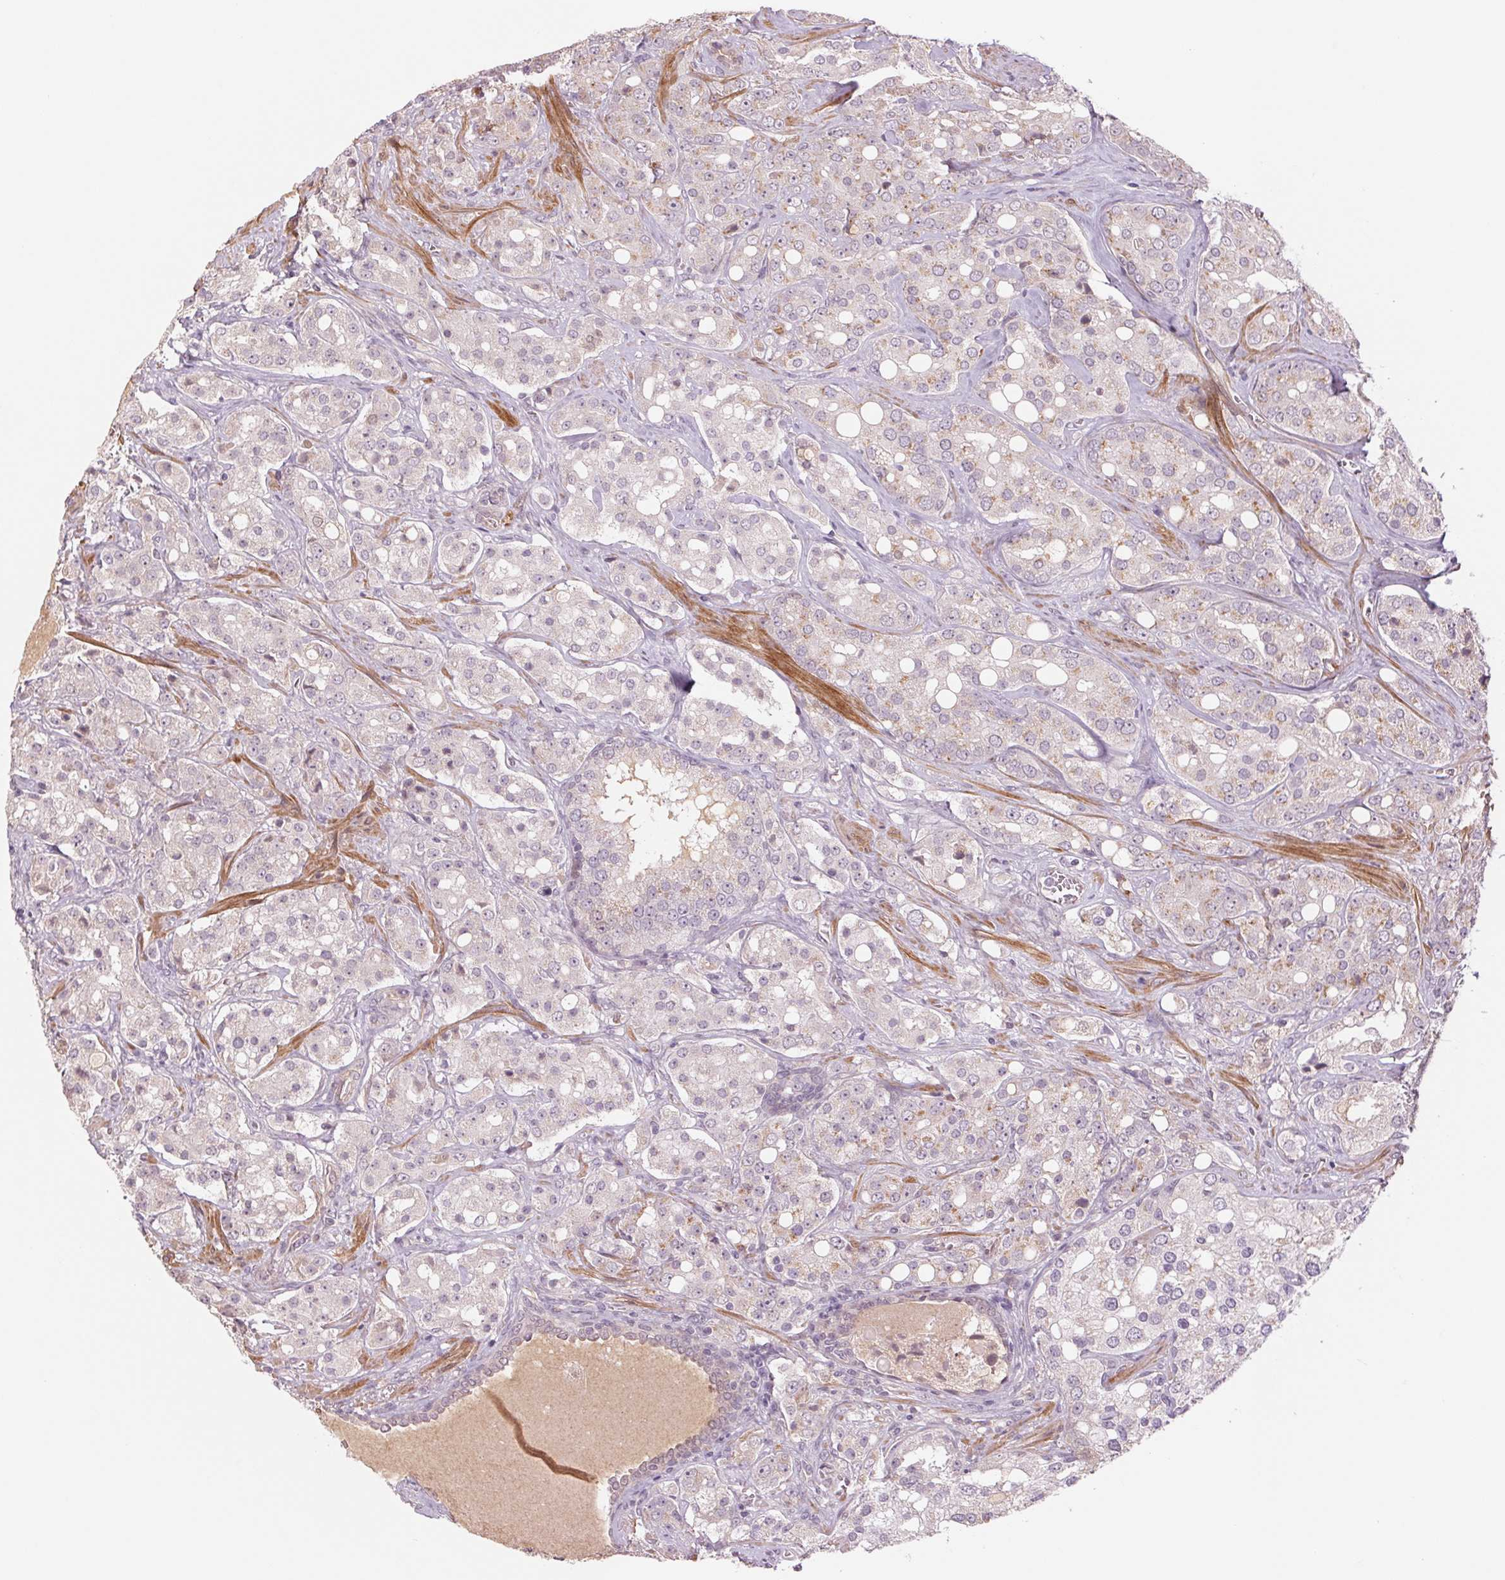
{"staining": {"intensity": "negative", "quantity": "none", "location": "none"}, "tissue": "prostate cancer", "cell_type": "Tumor cells", "image_type": "cancer", "snomed": [{"axis": "morphology", "description": "Adenocarcinoma, High grade"}, {"axis": "topography", "description": "Prostate"}], "caption": "The immunohistochemistry photomicrograph has no significant staining in tumor cells of high-grade adenocarcinoma (prostate) tissue.", "gene": "PPIA", "patient": {"sex": "male", "age": 67}}